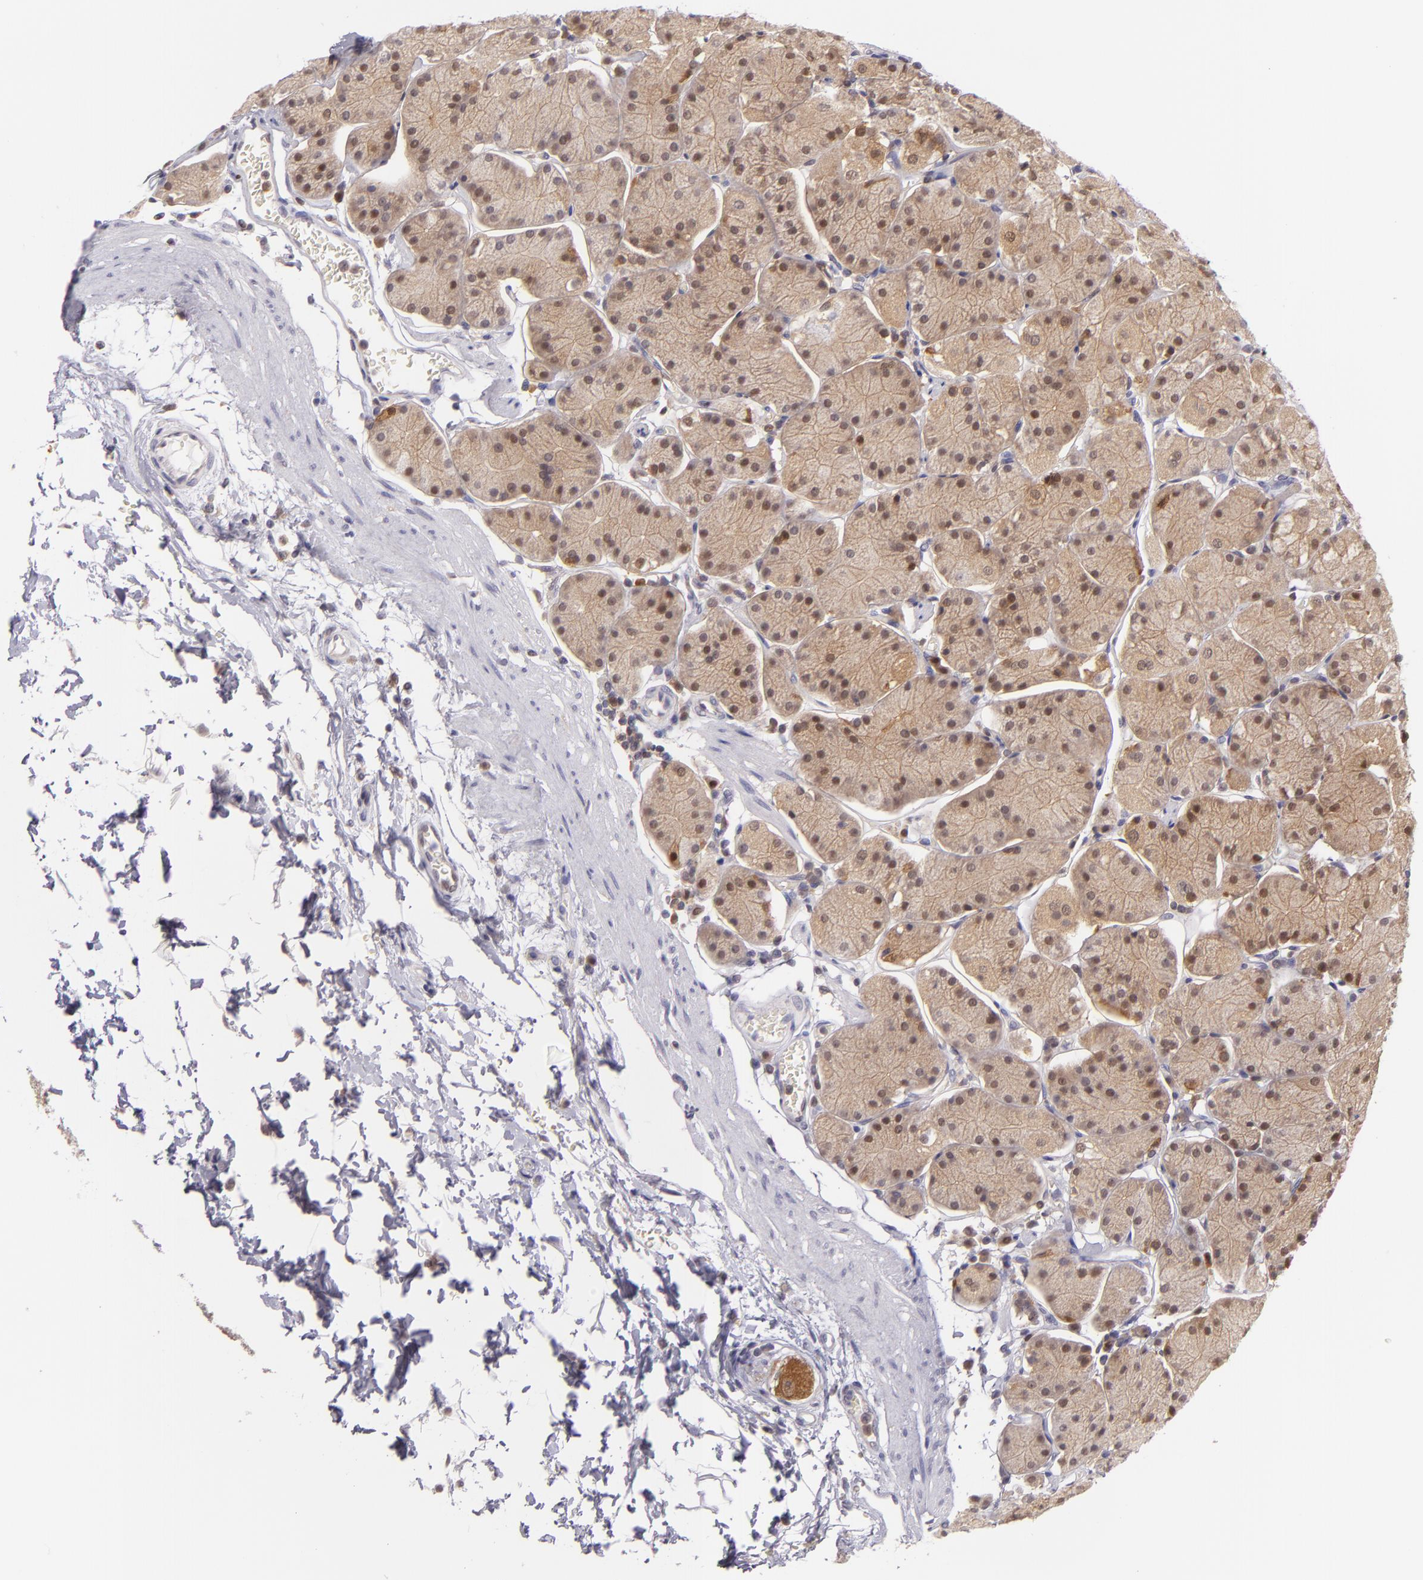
{"staining": {"intensity": "strong", "quantity": ">75%", "location": "cytoplasmic/membranous"}, "tissue": "stomach", "cell_type": "Glandular cells", "image_type": "normal", "snomed": [{"axis": "morphology", "description": "Normal tissue, NOS"}, {"axis": "topography", "description": "Stomach, upper"}, {"axis": "topography", "description": "Stomach"}], "caption": "A high amount of strong cytoplasmic/membranous positivity is appreciated in approximately >75% of glandular cells in benign stomach. (Stains: DAB (3,3'-diaminobenzidine) in brown, nuclei in blue, Microscopy: brightfield microscopy at high magnification).", "gene": "HSPH1", "patient": {"sex": "male", "age": 76}}